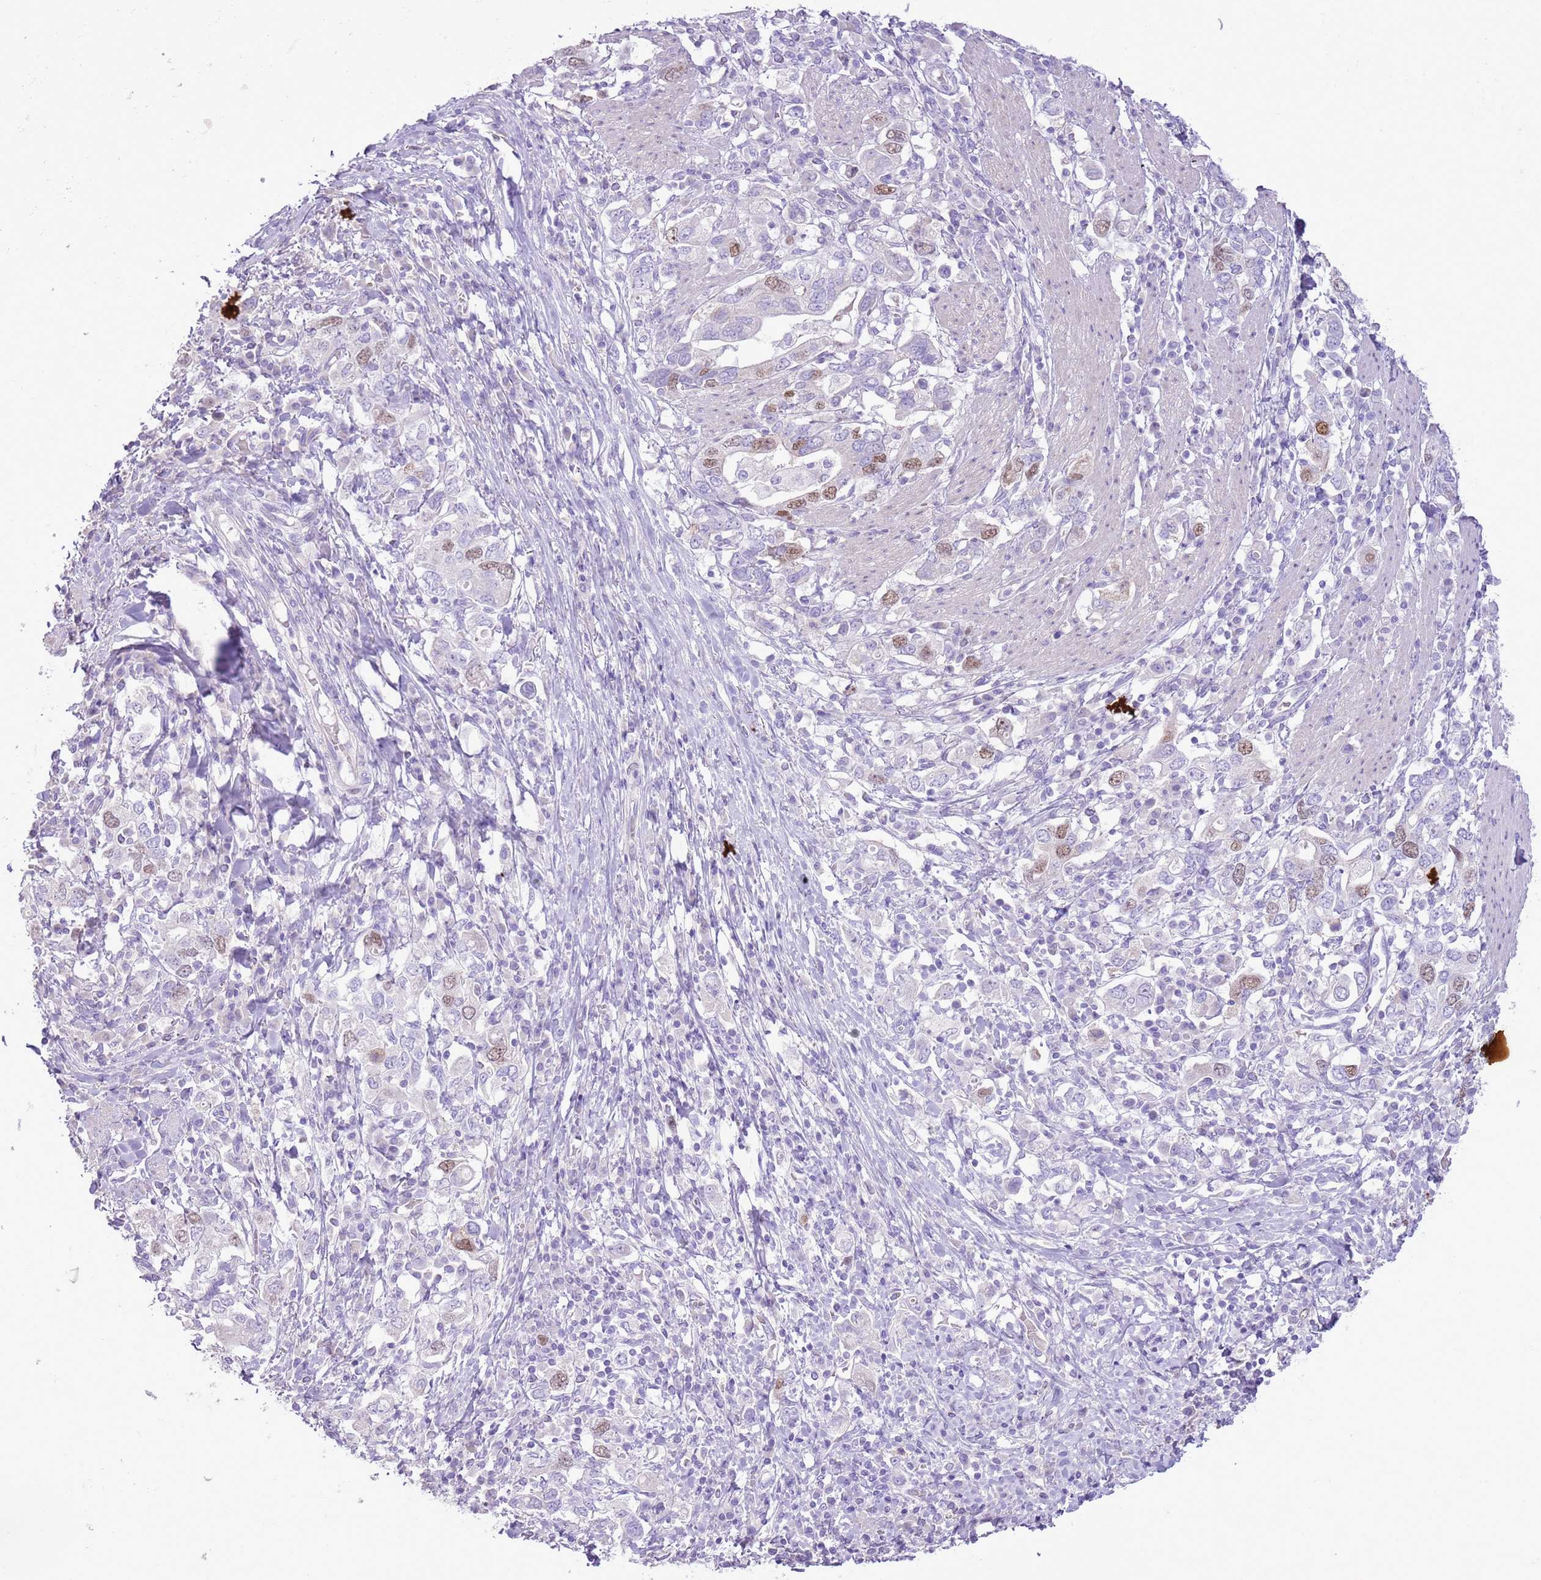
{"staining": {"intensity": "moderate", "quantity": "<25%", "location": "nuclear"}, "tissue": "stomach cancer", "cell_type": "Tumor cells", "image_type": "cancer", "snomed": [{"axis": "morphology", "description": "Adenocarcinoma, NOS"}, {"axis": "topography", "description": "Stomach, upper"}, {"axis": "topography", "description": "Stomach"}], "caption": "An image showing moderate nuclear staining in approximately <25% of tumor cells in stomach cancer, as visualized by brown immunohistochemical staining.", "gene": "GMNN", "patient": {"sex": "male", "age": 62}}